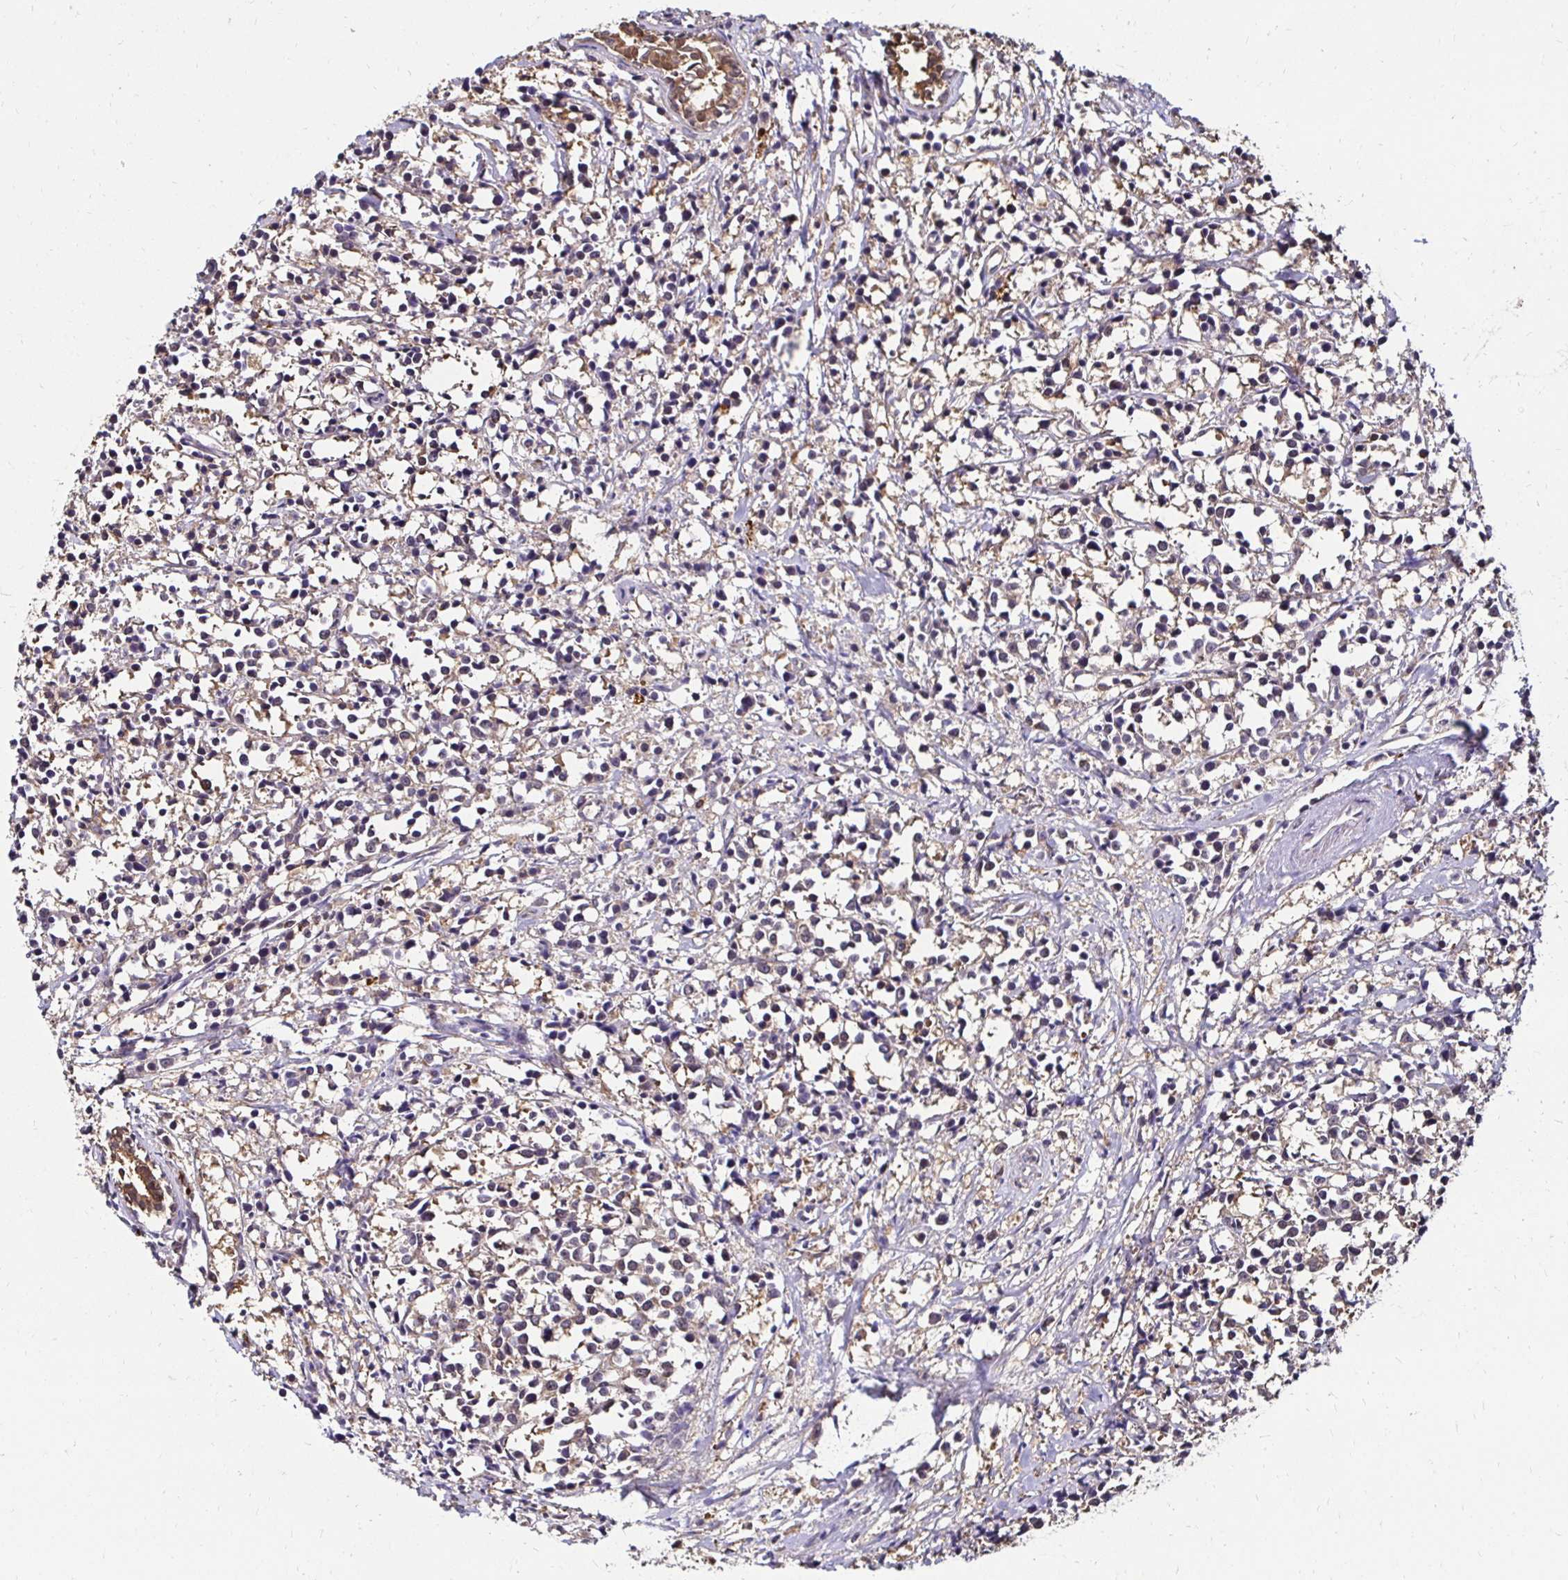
{"staining": {"intensity": "weak", "quantity": "25%-75%", "location": "cytoplasmic/membranous"}, "tissue": "breast cancer", "cell_type": "Tumor cells", "image_type": "cancer", "snomed": [{"axis": "morphology", "description": "Duct carcinoma"}, {"axis": "topography", "description": "Breast"}], "caption": "Immunohistochemistry micrograph of breast cancer (infiltrating ductal carcinoma) stained for a protein (brown), which reveals low levels of weak cytoplasmic/membranous positivity in about 25%-75% of tumor cells.", "gene": "TXN", "patient": {"sex": "female", "age": 80}}